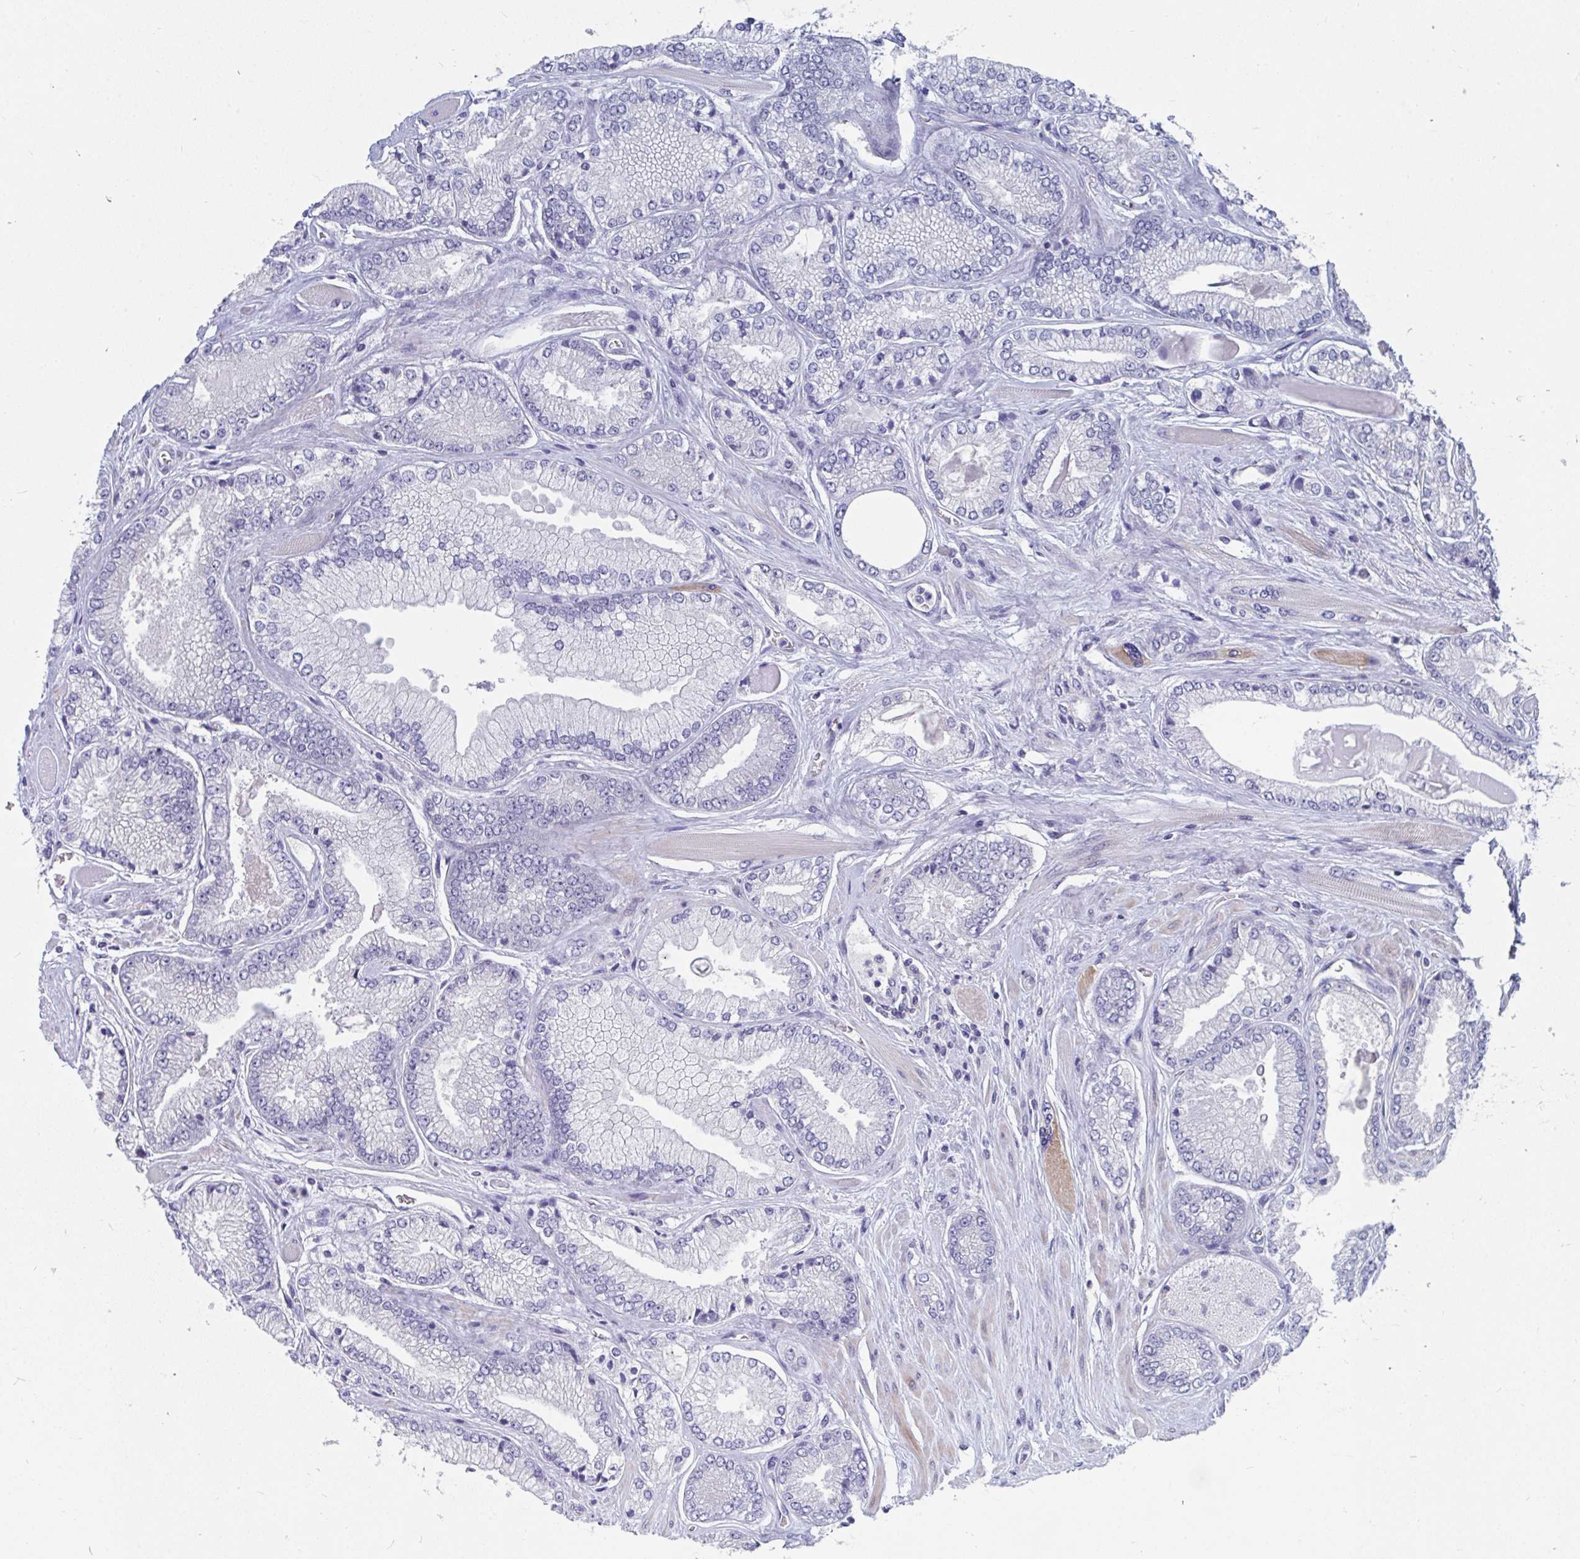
{"staining": {"intensity": "negative", "quantity": "none", "location": "none"}, "tissue": "prostate cancer", "cell_type": "Tumor cells", "image_type": "cancer", "snomed": [{"axis": "morphology", "description": "Adenocarcinoma, Low grade"}, {"axis": "topography", "description": "Prostate"}], "caption": "Prostate cancer (adenocarcinoma (low-grade)) stained for a protein using immunohistochemistry (IHC) displays no expression tumor cells.", "gene": "FAM156B", "patient": {"sex": "male", "age": 67}}